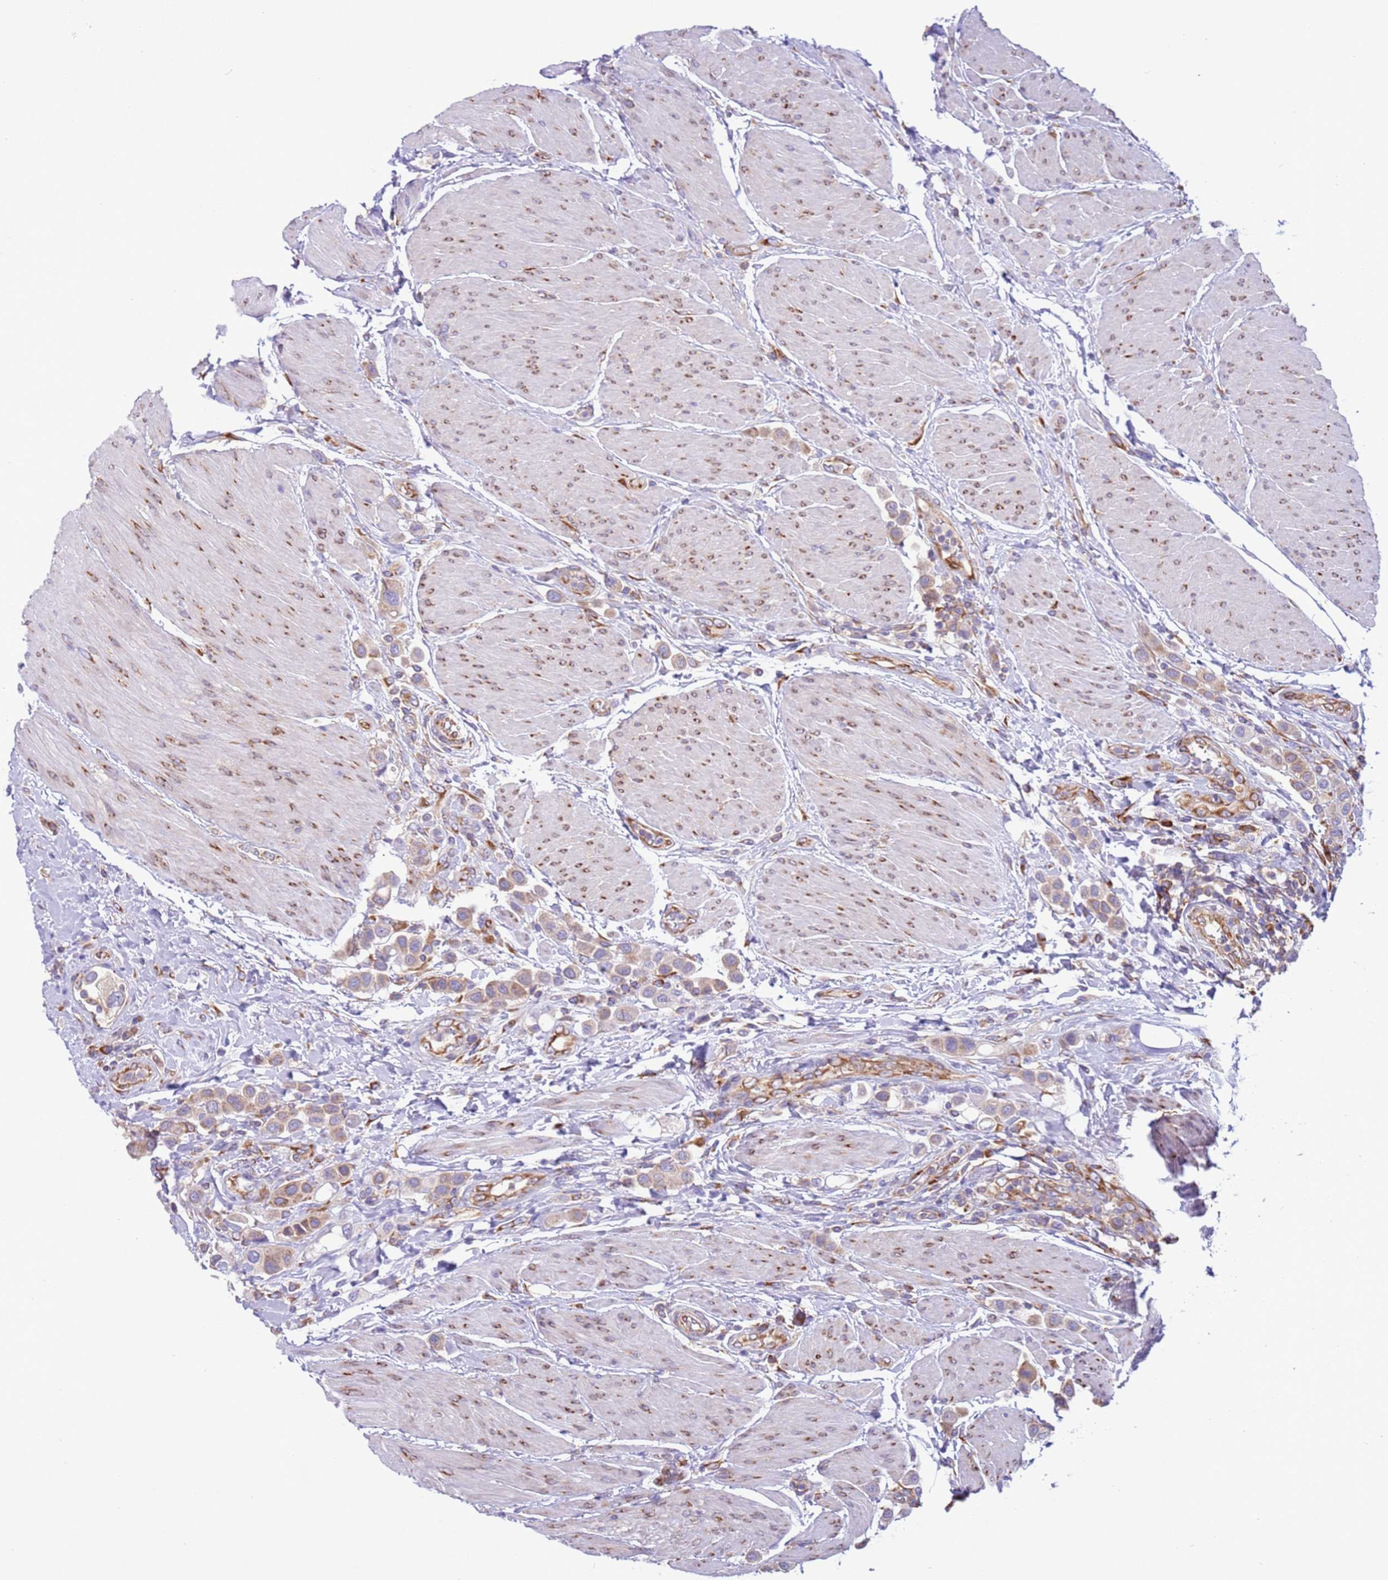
{"staining": {"intensity": "moderate", "quantity": ">75%", "location": "cytoplasmic/membranous"}, "tissue": "urothelial cancer", "cell_type": "Tumor cells", "image_type": "cancer", "snomed": [{"axis": "morphology", "description": "Urothelial carcinoma, High grade"}, {"axis": "topography", "description": "Urinary bladder"}], "caption": "Moderate cytoplasmic/membranous staining is present in approximately >75% of tumor cells in high-grade urothelial carcinoma.", "gene": "VARS1", "patient": {"sex": "male", "age": 50}}